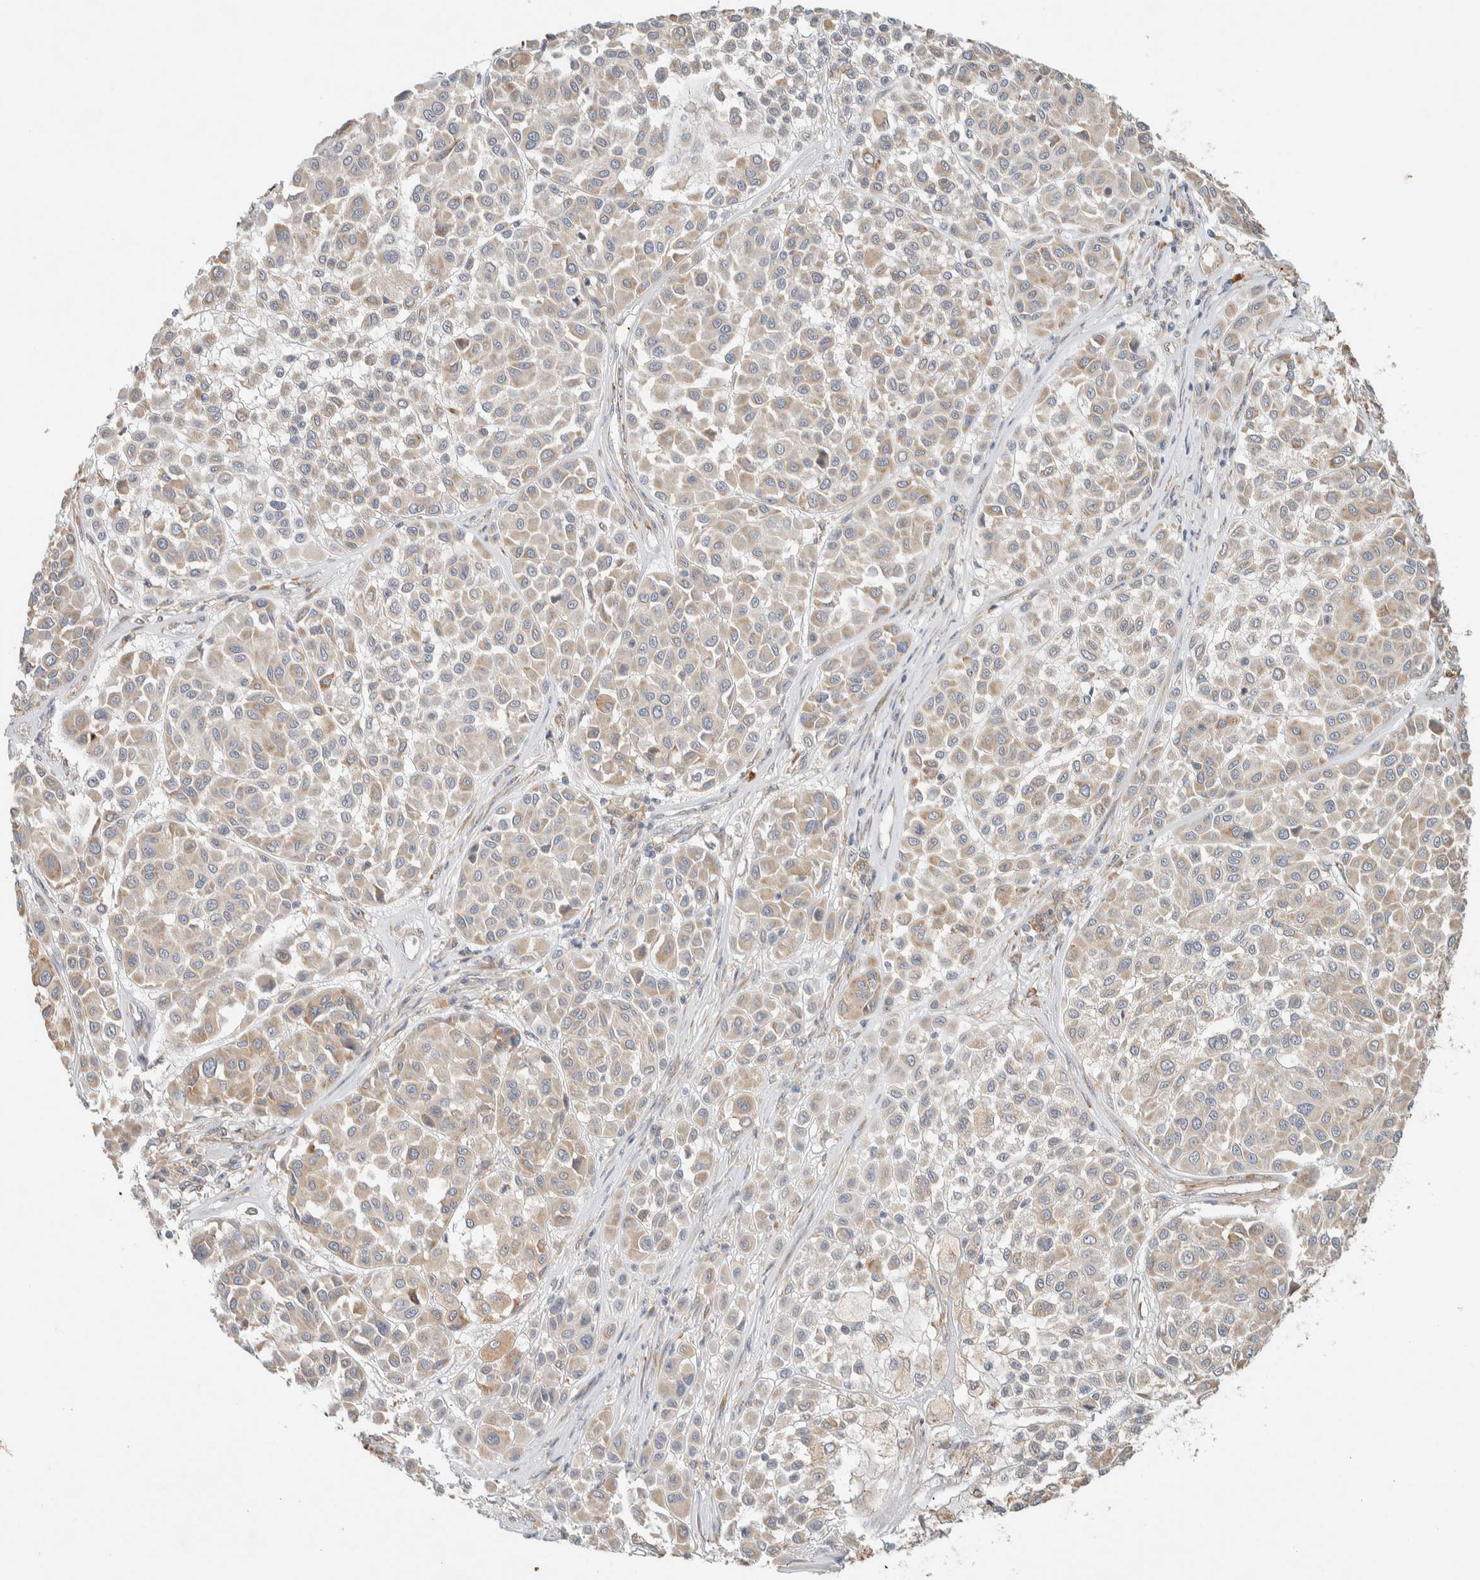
{"staining": {"intensity": "weak", "quantity": "<25%", "location": "cytoplasmic/membranous"}, "tissue": "melanoma", "cell_type": "Tumor cells", "image_type": "cancer", "snomed": [{"axis": "morphology", "description": "Malignant melanoma, Metastatic site"}, {"axis": "topography", "description": "Soft tissue"}], "caption": "DAB (3,3'-diaminobenzidine) immunohistochemical staining of human melanoma displays no significant expression in tumor cells.", "gene": "KLHL40", "patient": {"sex": "male", "age": 41}}